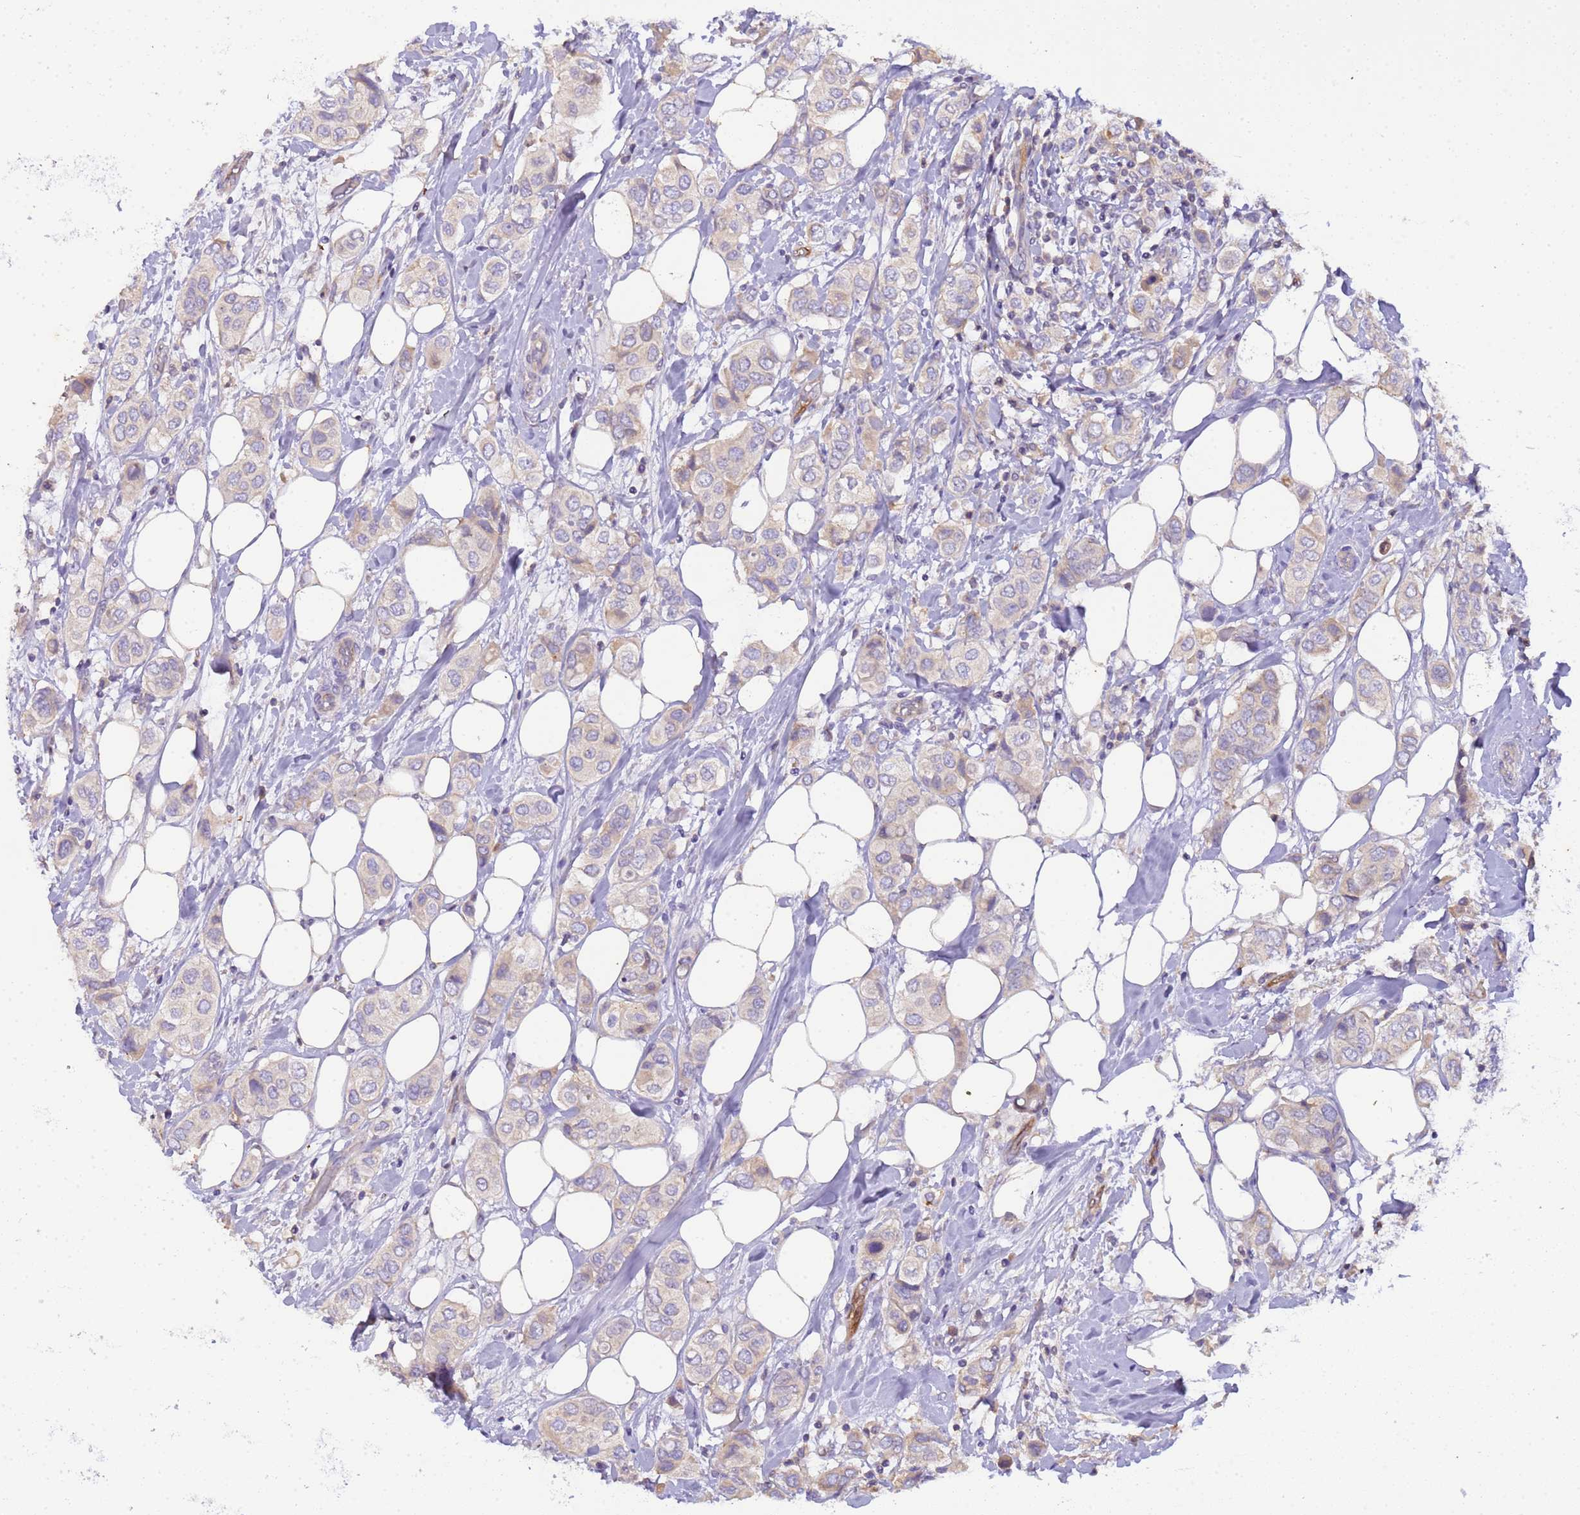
{"staining": {"intensity": "weak", "quantity": "<25%", "location": "cytoplasmic/membranous"}, "tissue": "breast cancer", "cell_type": "Tumor cells", "image_type": "cancer", "snomed": [{"axis": "morphology", "description": "Lobular carcinoma"}, {"axis": "topography", "description": "Breast"}], "caption": "Immunohistochemistry (IHC) photomicrograph of breast lobular carcinoma stained for a protein (brown), which shows no staining in tumor cells.", "gene": "PLCXD3", "patient": {"sex": "female", "age": 51}}